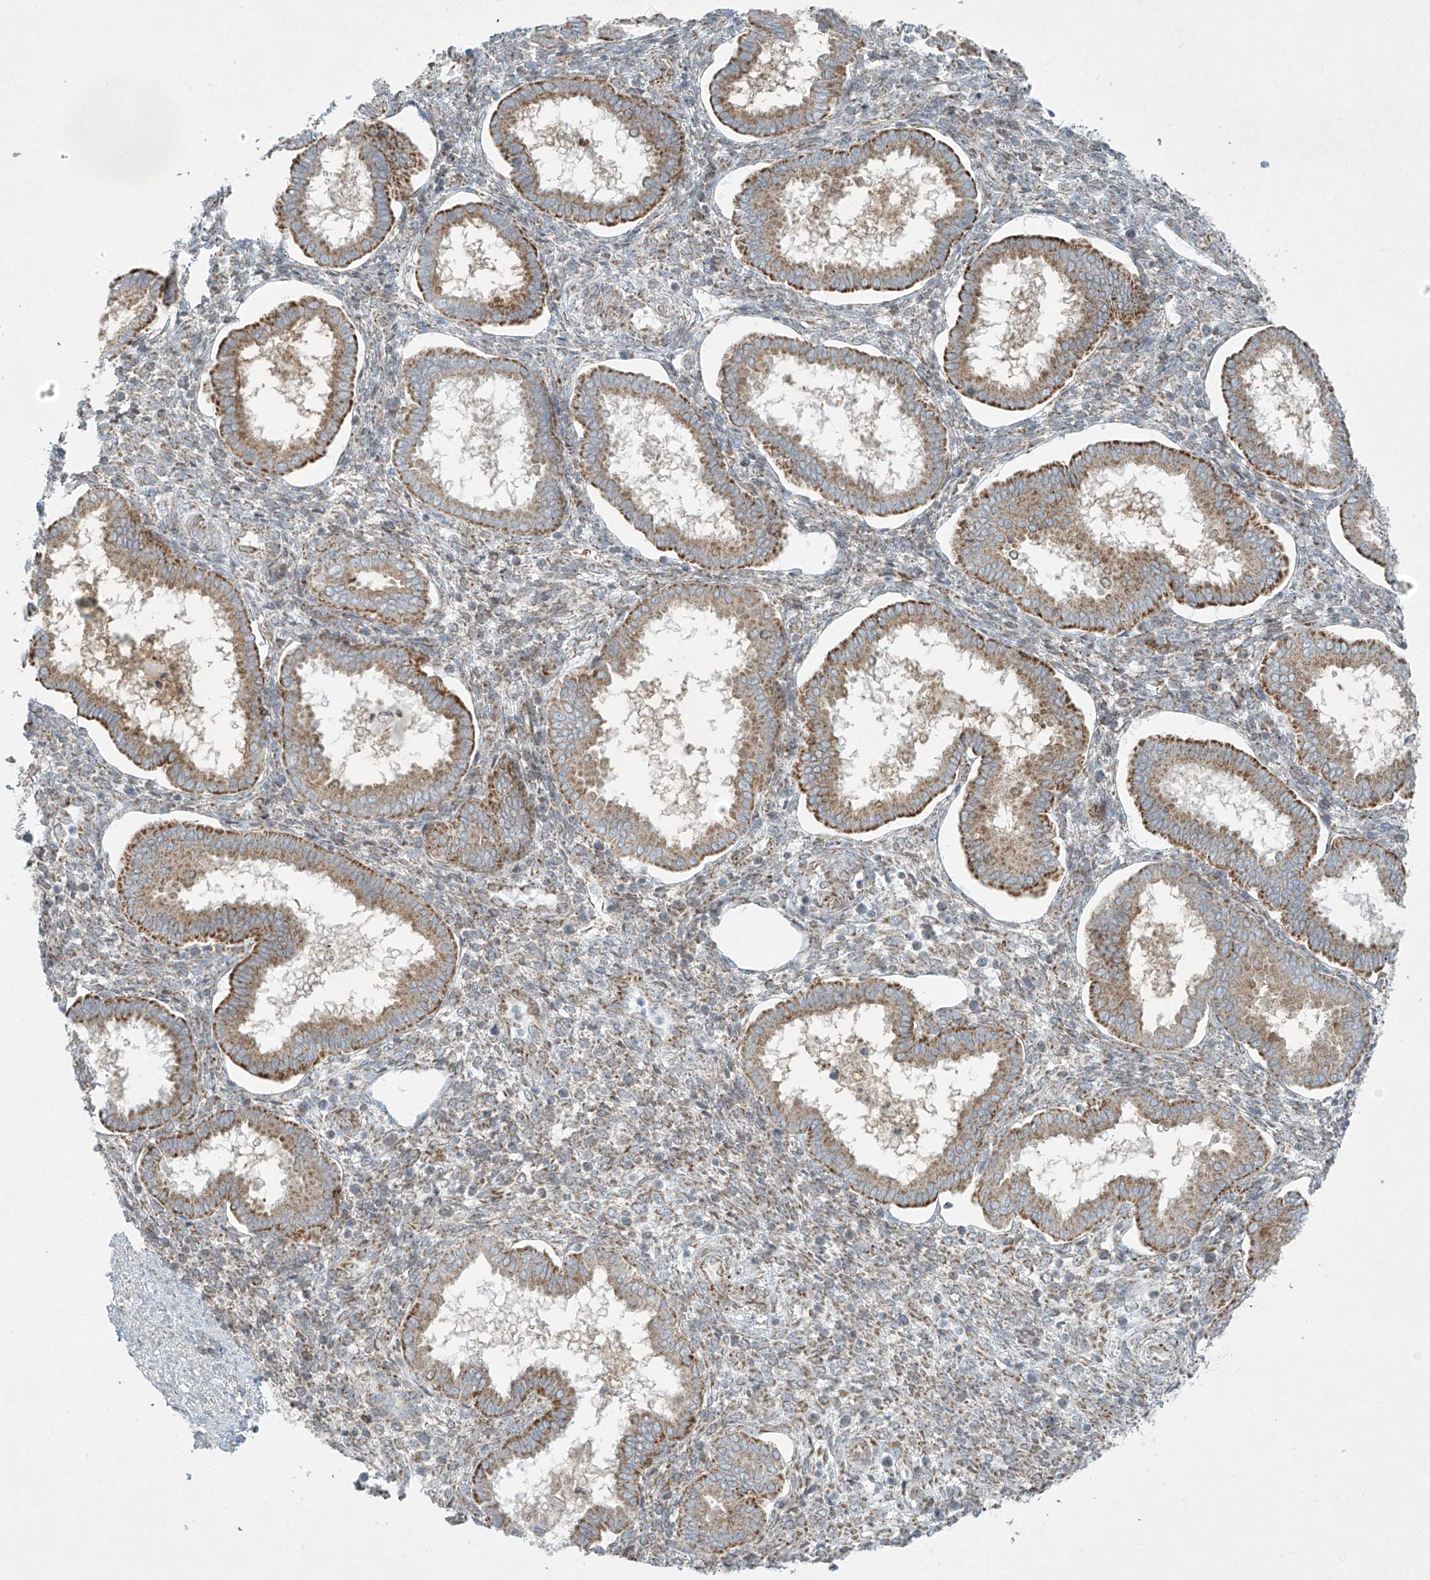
{"staining": {"intensity": "weak", "quantity": "25%-75%", "location": "cytoplasmic/membranous"}, "tissue": "endometrium", "cell_type": "Cells in endometrial stroma", "image_type": "normal", "snomed": [{"axis": "morphology", "description": "Normal tissue, NOS"}, {"axis": "topography", "description": "Endometrium"}], "caption": "Protein expression analysis of benign human endometrium reveals weak cytoplasmic/membranous staining in approximately 25%-75% of cells in endometrial stroma. Nuclei are stained in blue.", "gene": "SMDT1", "patient": {"sex": "female", "age": 24}}